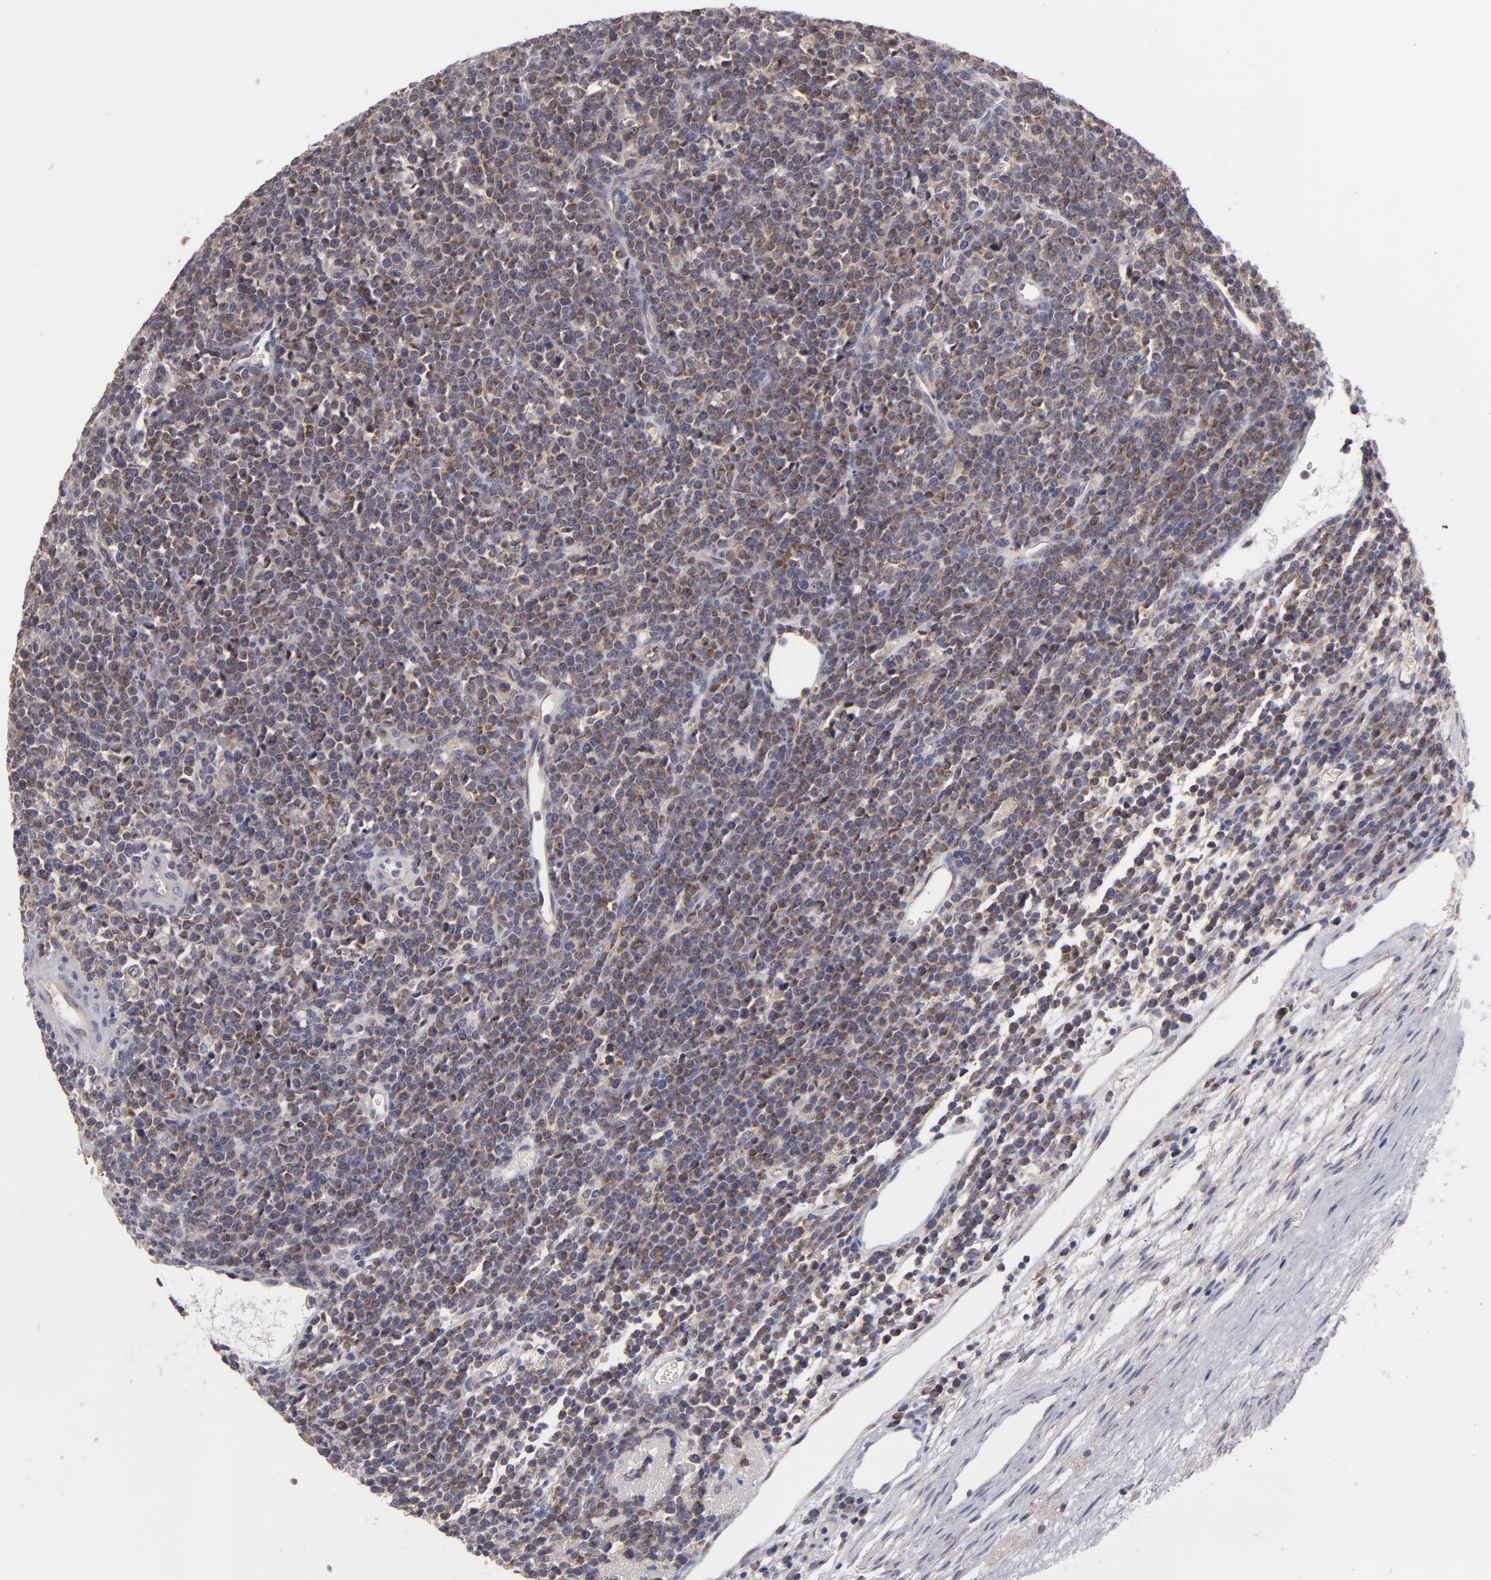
{"staining": {"intensity": "moderate", "quantity": ">75%", "location": "cytoplasmic/membranous"}, "tissue": "lymphoma", "cell_type": "Tumor cells", "image_type": "cancer", "snomed": [{"axis": "morphology", "description": "Malignant lymphoma, non-Hodgkin's type, High grade"}, {"axis": "topography", "description": "Ovary"}], "caption": "IHC micrograph of neoplastic tissue: lymphoma stained using immunohistochemistry displays medium levels of moderate protein expression localized specifically in the cytoplasmic/membranous of tumor cells, appearing as a cytoplasmic/membranous brown color.", "gene": "HCCS", "patient": {"sex": "female", "age": 56}}